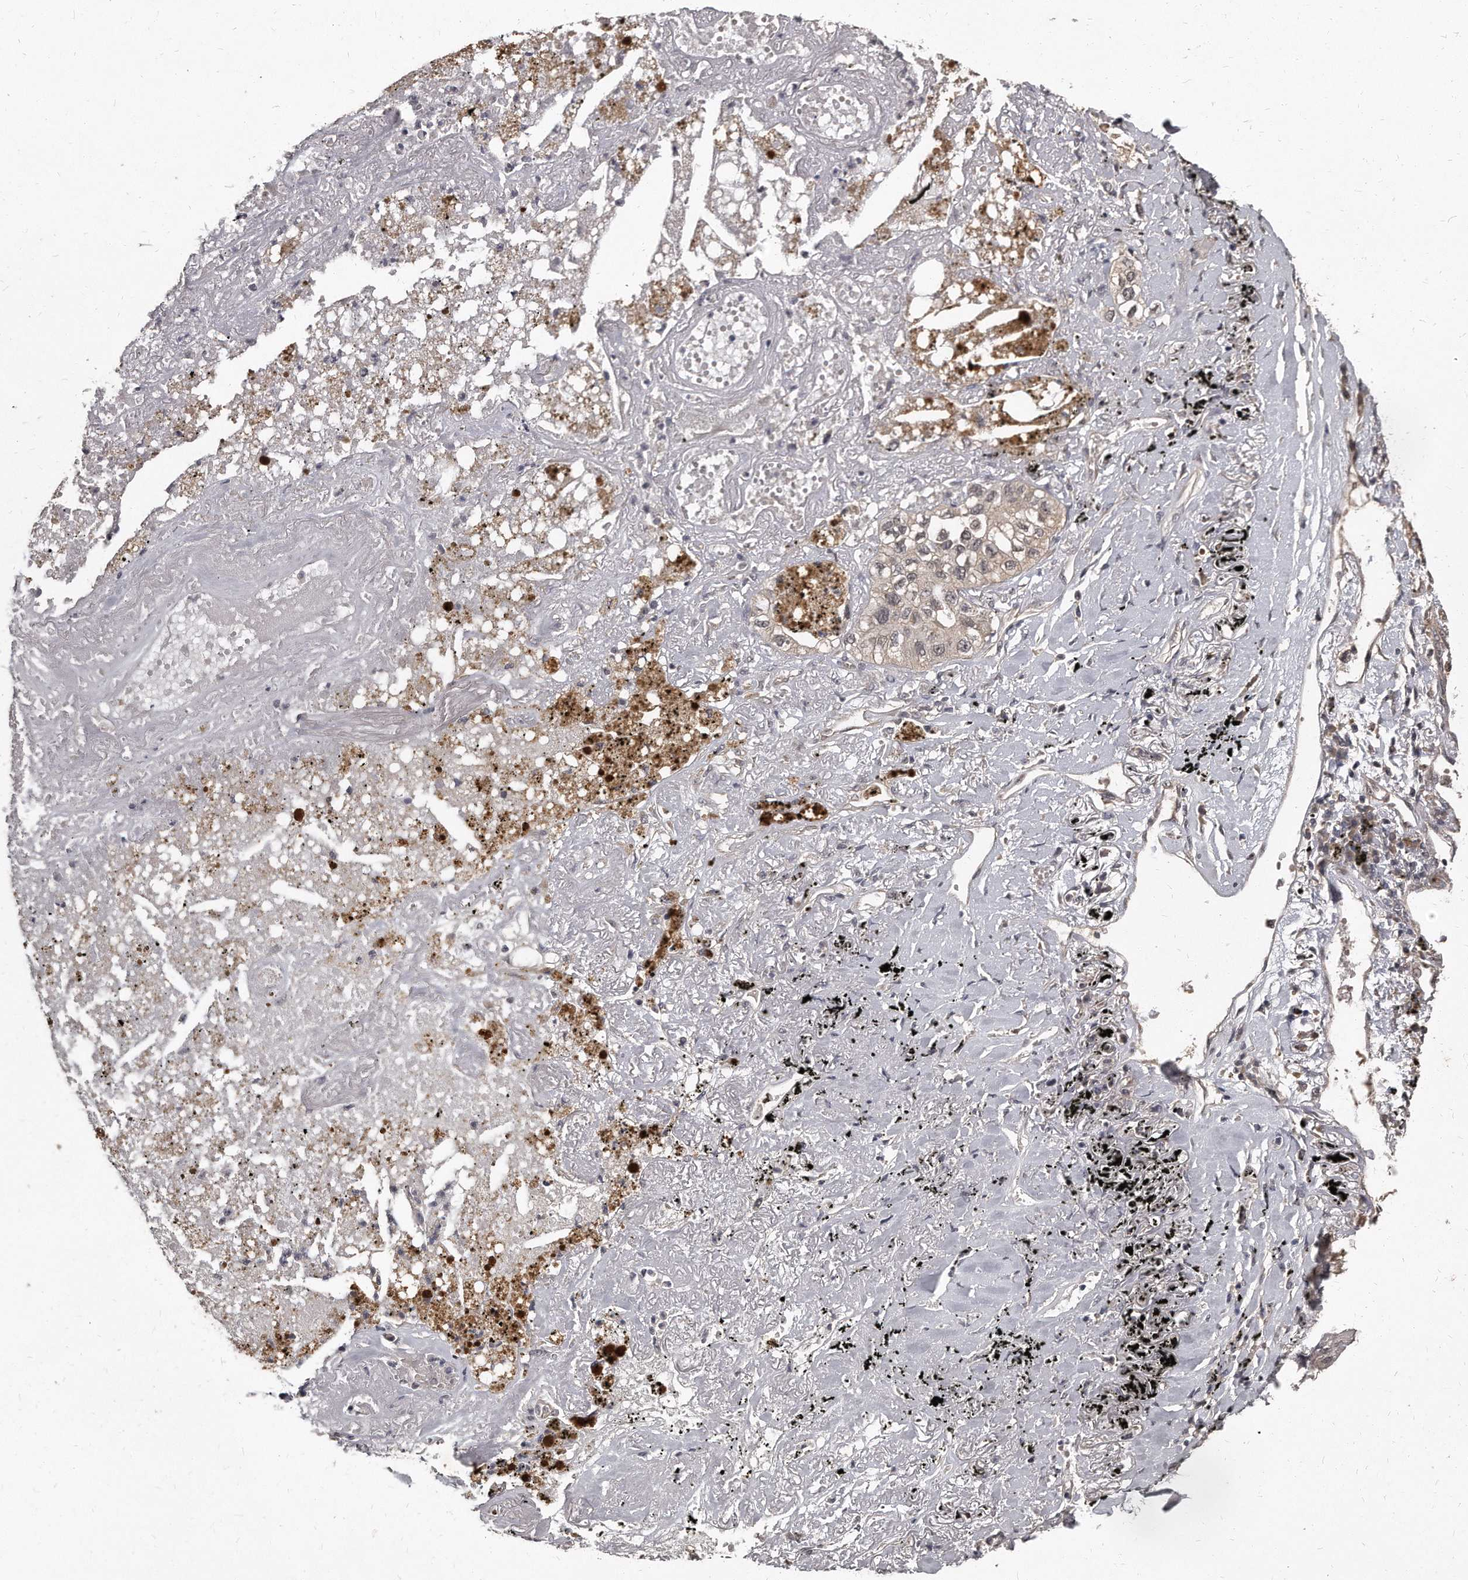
{"staining": {"intensity": "weak", "quantity": "<25%", "location": "cytoplasmic/membranous"}, "tissue": "lung cancer", "cell_type": "Tumor cells", "image_type": "cancer", "snomed": [{"axis": "morphology", "description": "Adenocarcinoma, NOS"}, {"axis": "topography", "description": "Lung"}], "caption": "Image shows no protein staining in tumor cells of adenocarcinoma (lung) tissue.", "gene": "GRB10", "patient": {"sex": "male", "age": 63}}